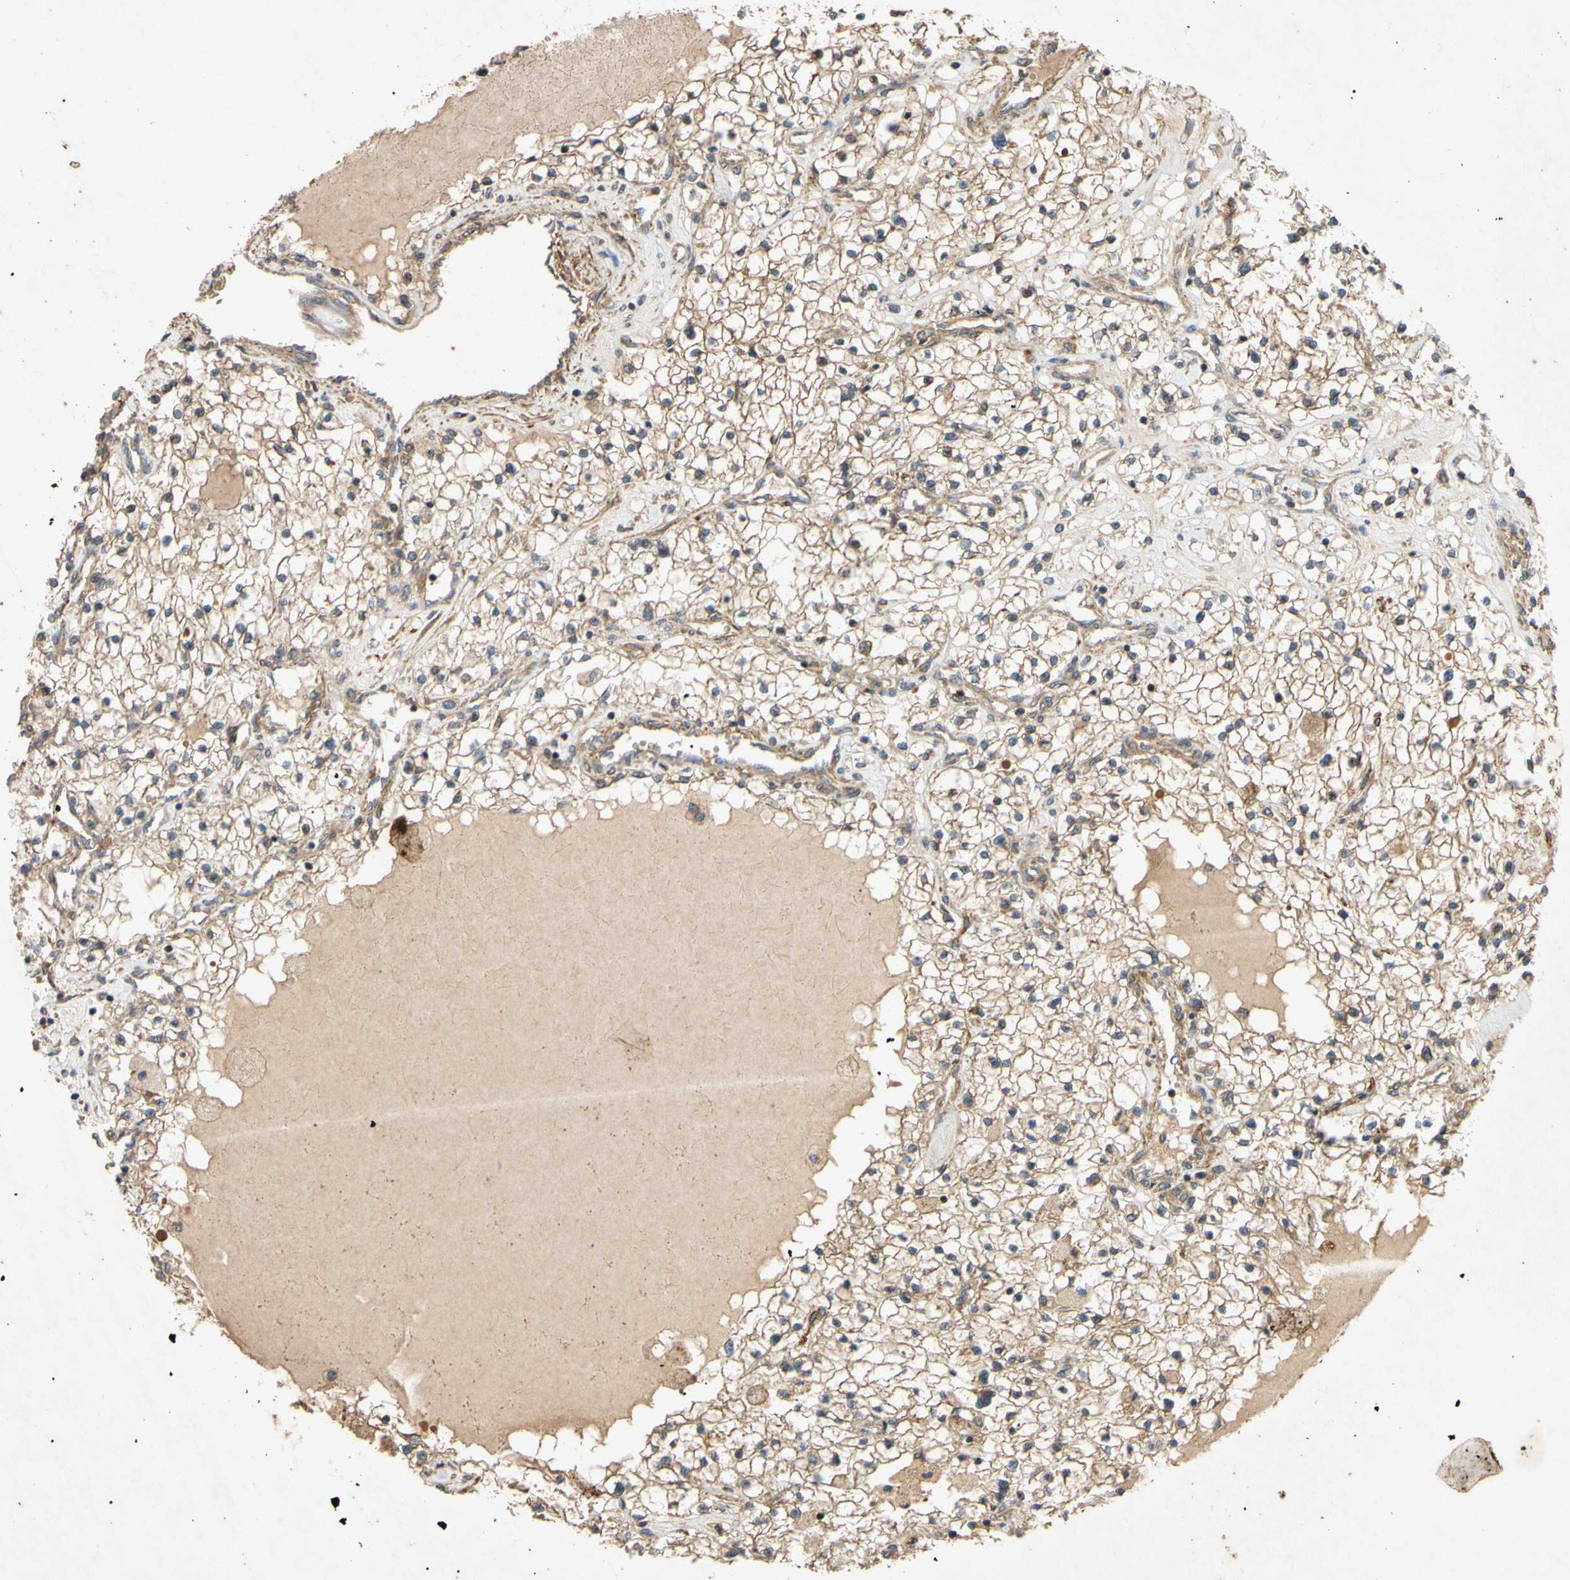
{"staining": {"intensity": "moderate", "quantity": ">75%", "location": "cytoplasmic/membranous"}, "tissue": "renal cancer", "cell_type": "Tumor cells", "image_type": "cancer", "snomed": [{"axis": "morphology", "description": "Adenocarcinoma, NOS"}, {"axis": "topography", "description": "Kidney"}], "caption": "The photomicrograph shows immunohistochemical staining of adenocarcinoma (renal). There is moderate cytoplasmic/membranous positivity is present in about >75% of tumor cells.", "gene": "PARD6A", "patient": {"sex": "male", "age": 68}}